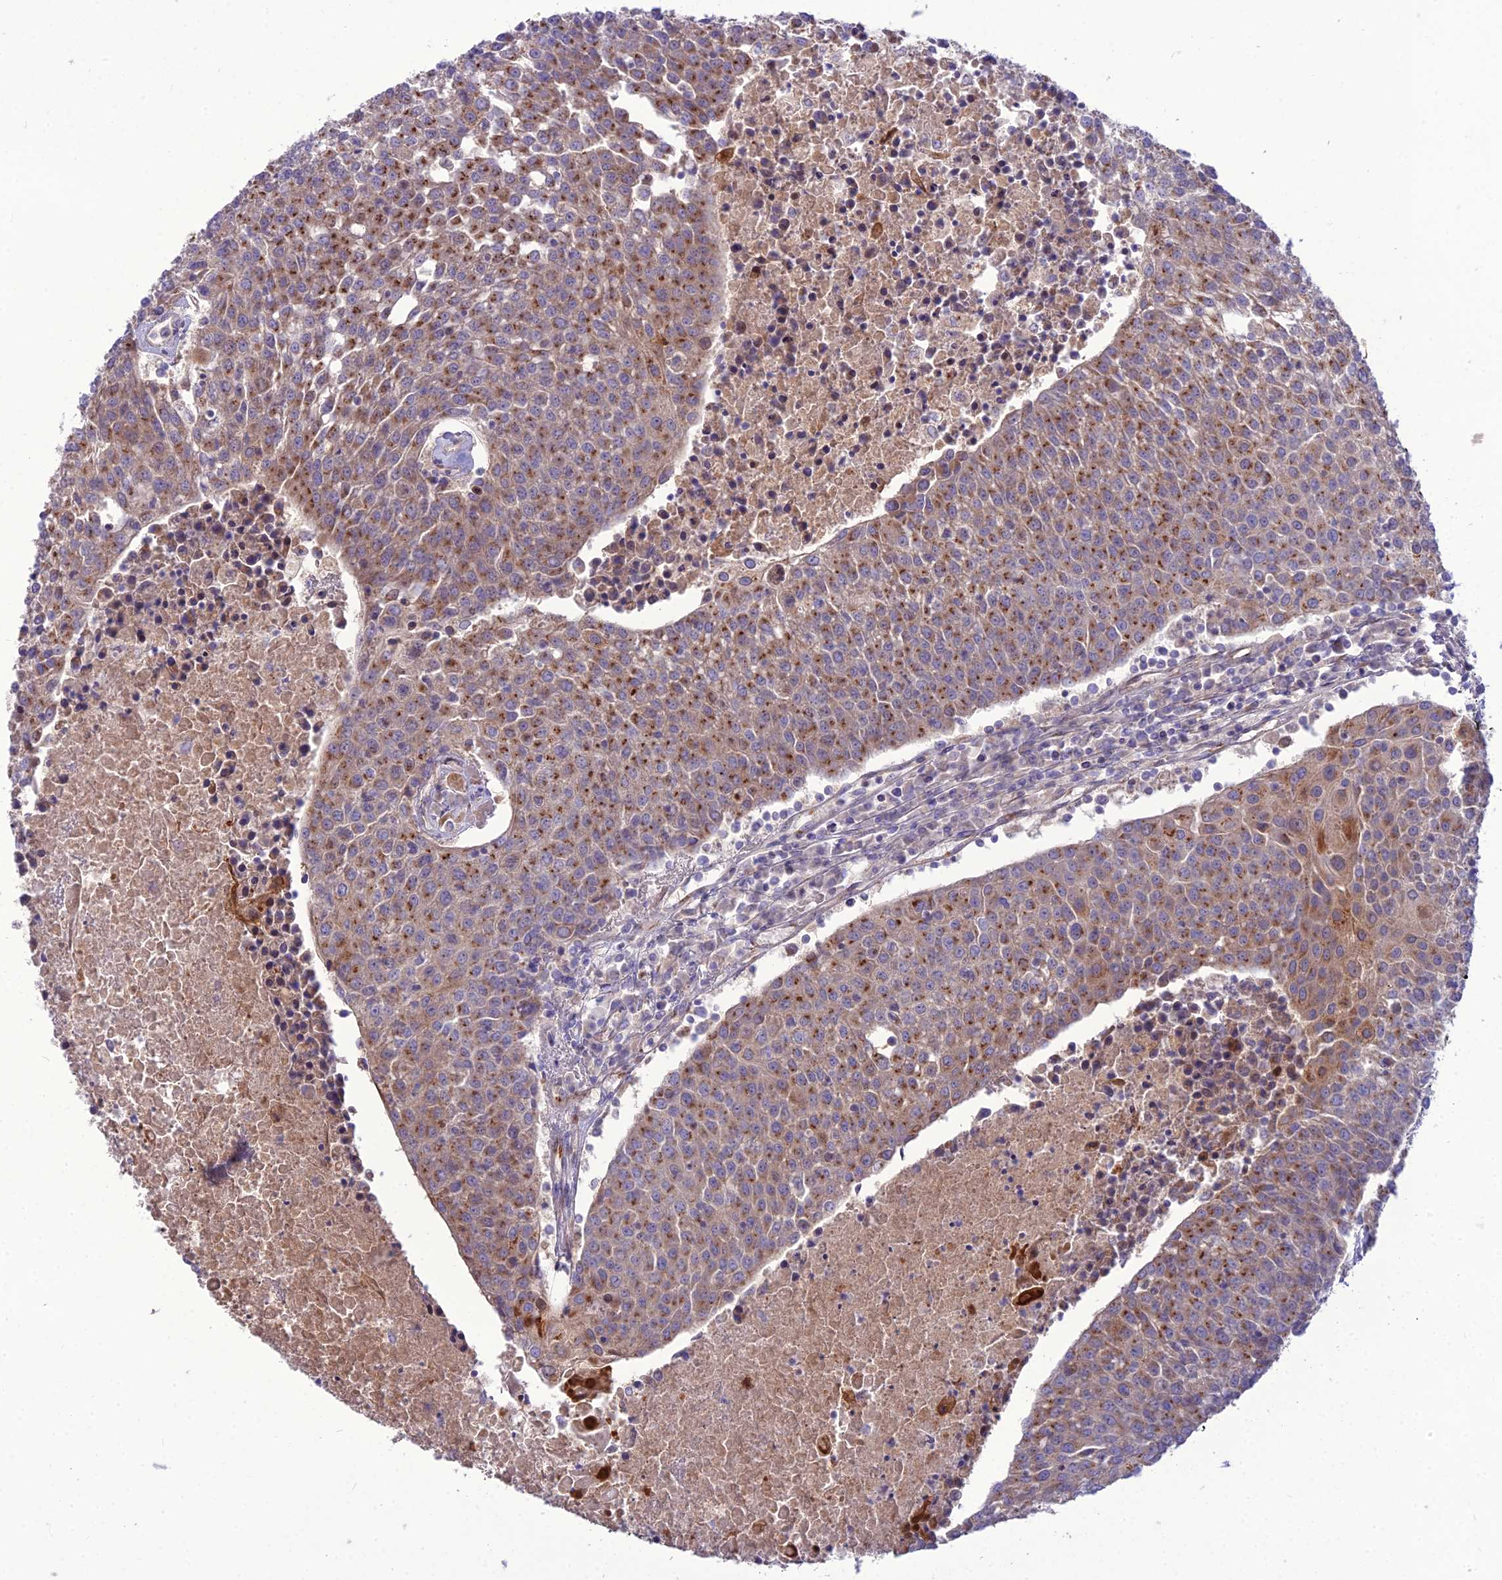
{"staining": {"intensity": "strong", "quantity": "25%-75%", "location": "cytoplasmic/membranous"}, "tissue": "urothelial cancer", "cell_type": "Tumor cells", "image_type": "cancer", "snomed": [{"axis": "morphology", "description": "Urothelial carcinoma, High grade"}, {"axis": "topography", "description": "Urinary bladder"}], "caption": "A micrograph of urothelial cancer stained for a protein displays strong cytoplasmic/membranous brown staining in tumor cells.", "gene": "SPRYD7", "patient": {"sex": "female", "age": 85}}